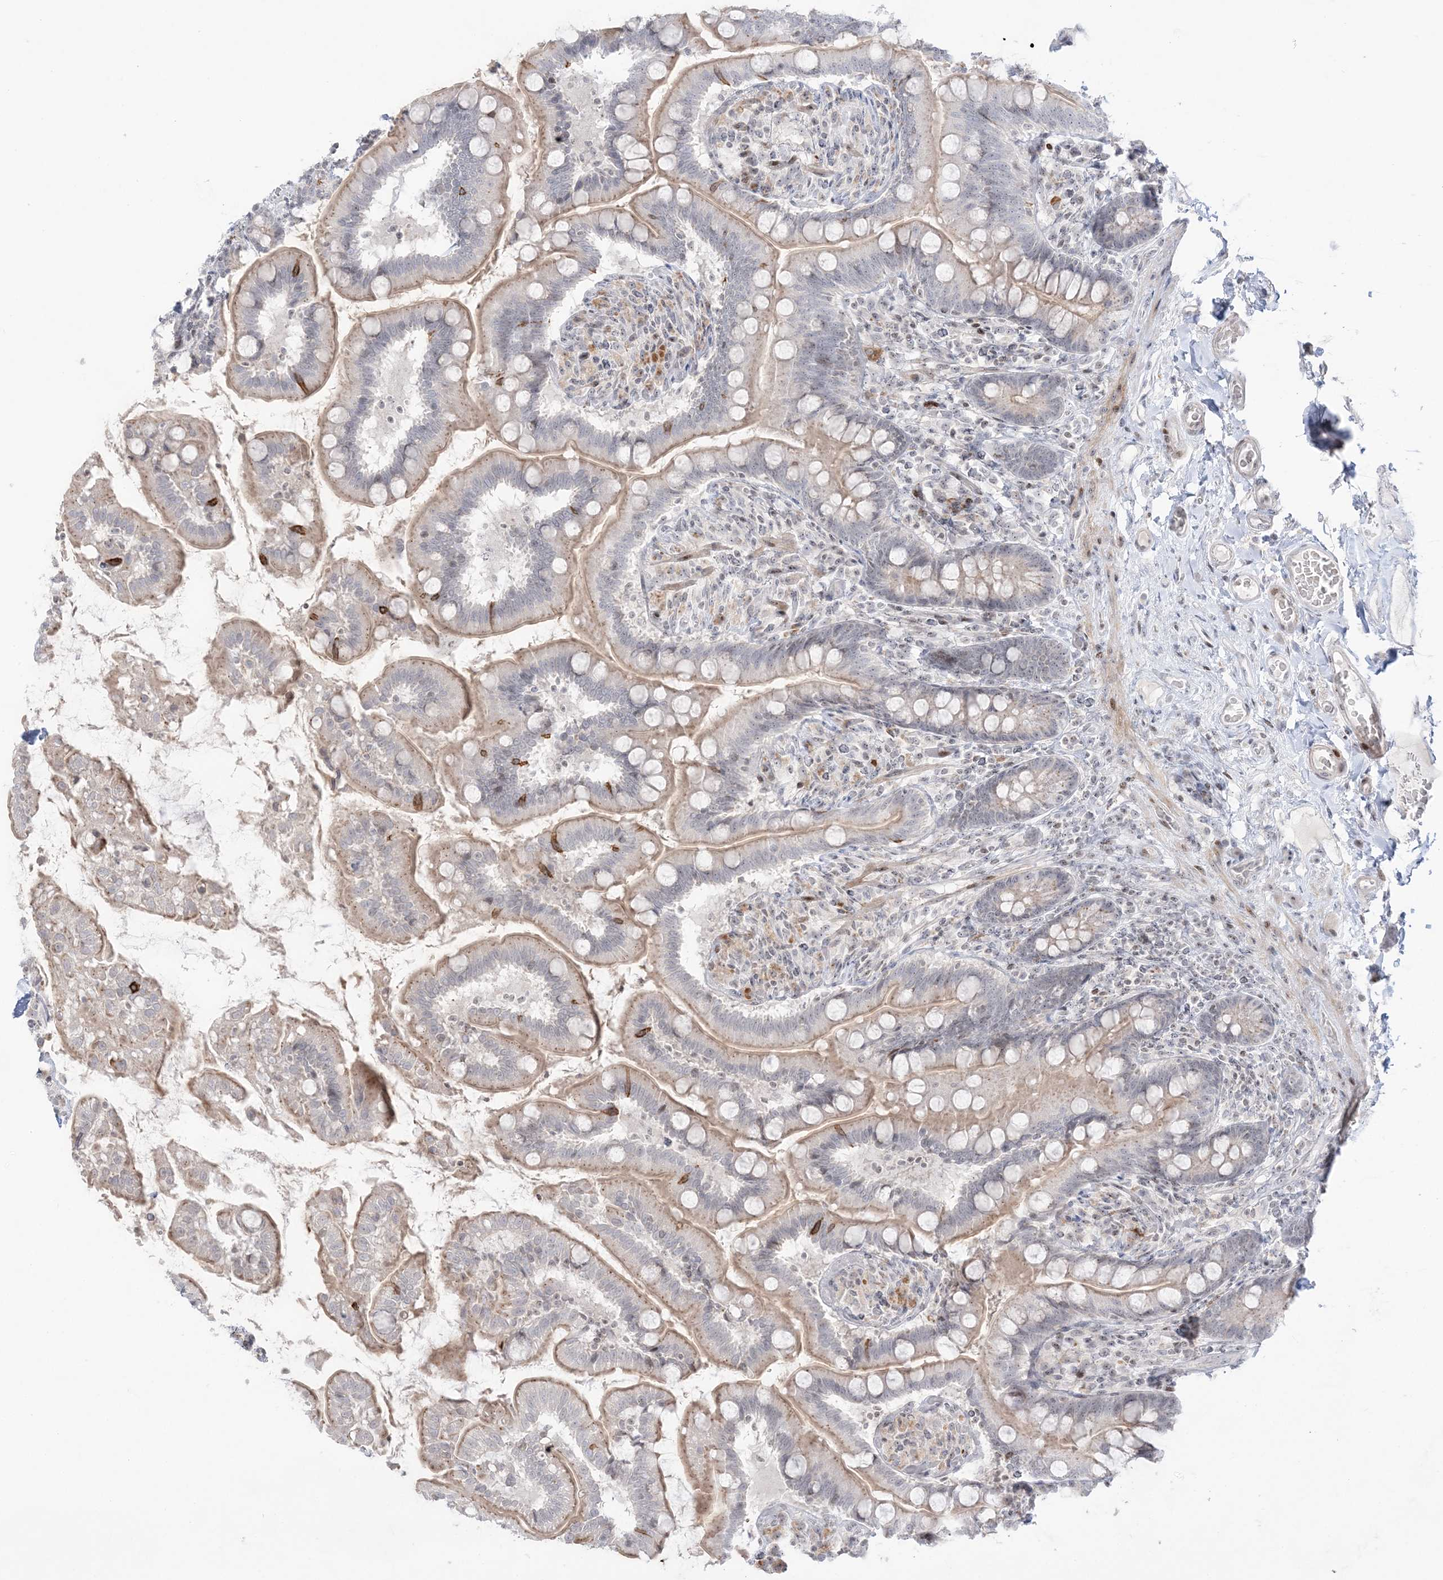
{"staining": {"intensity": "weak", "quantity": "25%-75%", "location": "cytoplasmic/membranous"}, "tissue": "small intestine", "cell_type": "Glandular cells", "image_type": "normal", "snomed": [{"axis": "morphology", "description": "Normal tissue, NOS"}, {"axis": "topography", "description": "Small intestine"}], "caption": "An immunohistochemistry image of unremarkable tissue is shown. Protein staining in brown shows weak cytoplasmic/membranous positivity in small intestine within glandular cells. (Stains: DAB (3,3'-diaminobenzidine) in brown, nuclei in blue, Microscopy: brightfield microscopy at high magnification).", "gene": "SH3BP4", "patient": {"sex": "female", "age": 64}}